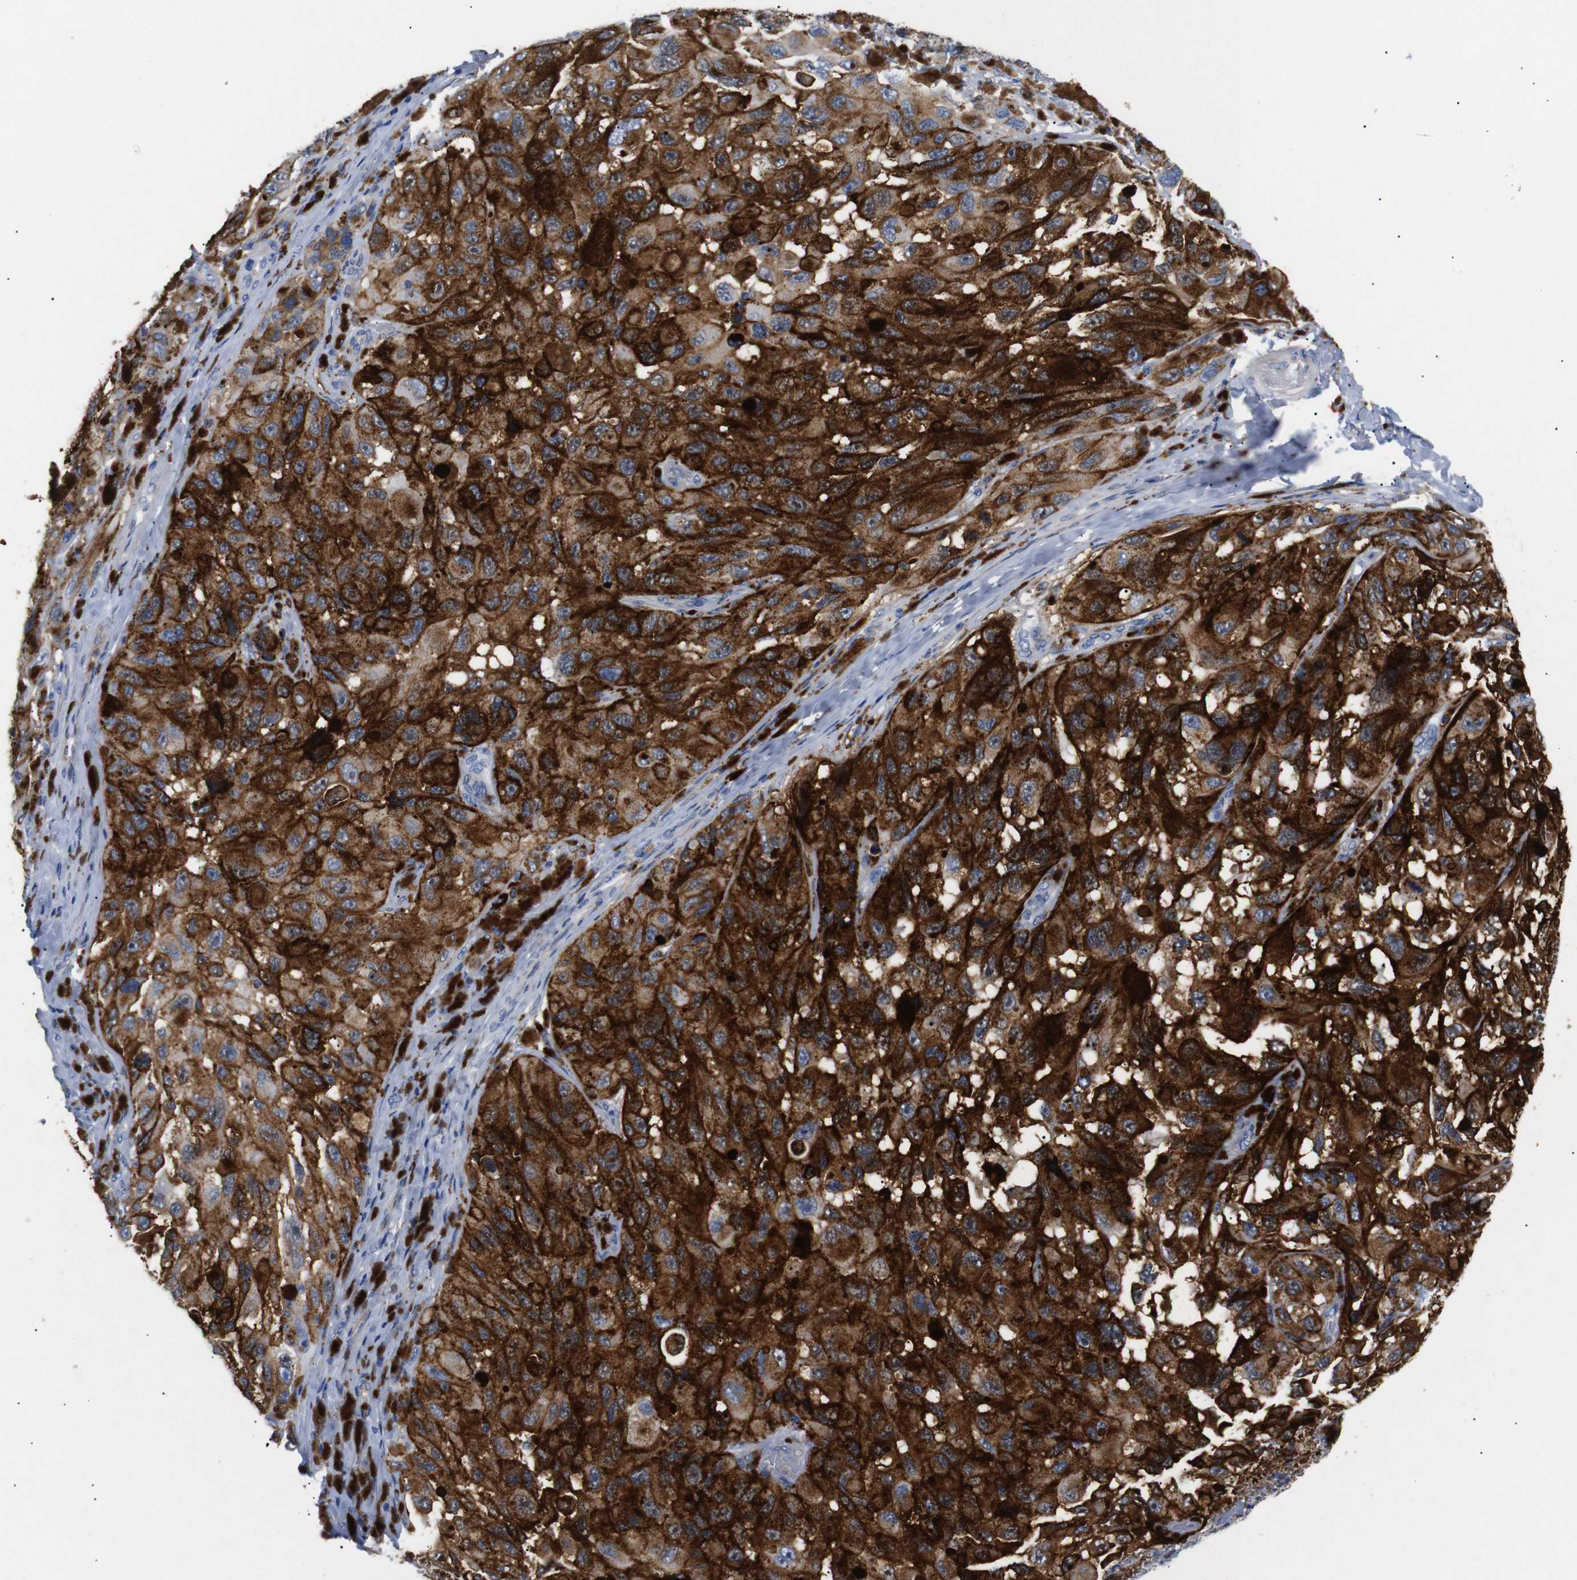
{"staining": {"intensity": "strong", "quantity": ">75%", "location": "cytoplasmic/membranous,nuclear"}, "tissue": "melanoma", "cell_type": "Tumor cells", "image_type": "cancer", "snomed": [{"axis": "morphology", "description": "Malignant melanoma, NOS"}, {"axis": "topography", "description": "Skin"}], "caption": "Immunohistochemistry photomicrograph of neoplastic tissue: human malignant melanoma stained using IHC exhibits high levels of strong protein expression localized specifically in the cytoplasmic/membranous and nuclear of tumor cells, appearing as a cytoplasmic/membranous and nuclear brown color.", "gene": "SDCBP", "patient": {"sex": "female", "age": 73}}